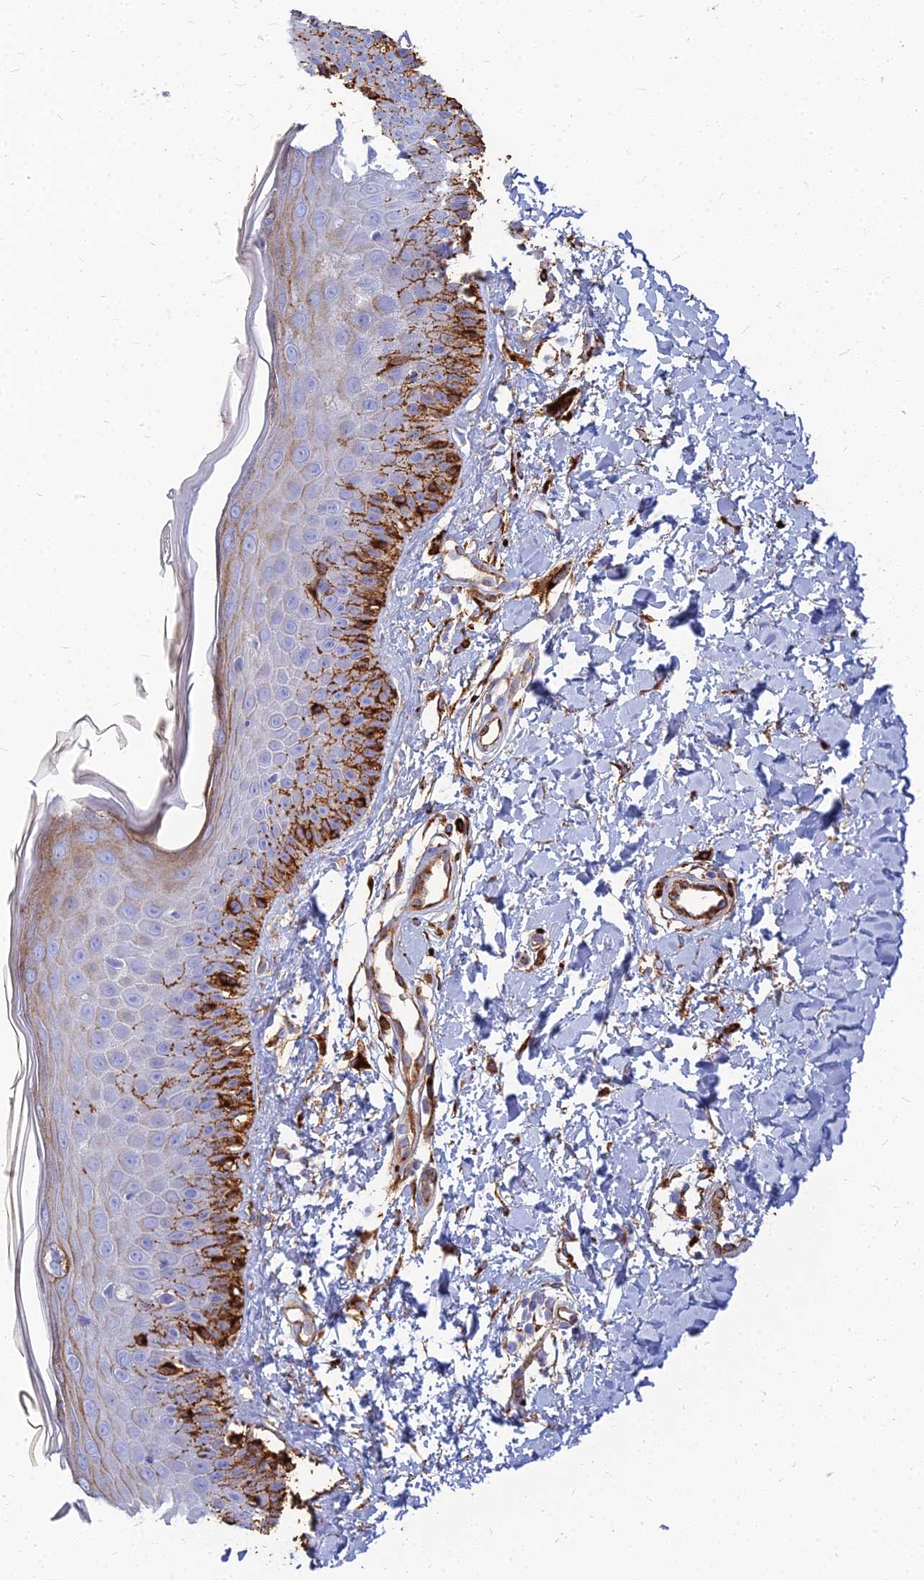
{"staining": {"intensity": "strong", "quantity": ">75%", "location": "cytoplasmic/membranous"}, "tissue": "skin", "cell_type": "Fibroblasts", "image_type": "normal", "snomed": [{"axis": "morphology", "description": "Normal tissue, NOS"}, {"axis": "topography", "description": "Skin"}], "caption": "Skin stained with DAB immunohistochemistry (IHC) displays high levels of strong cytoplasmic/membranous positivity in about >75% of fibroblasts.", "gene": "VAT1", "patient": {"sex": "male", "age": 52}}